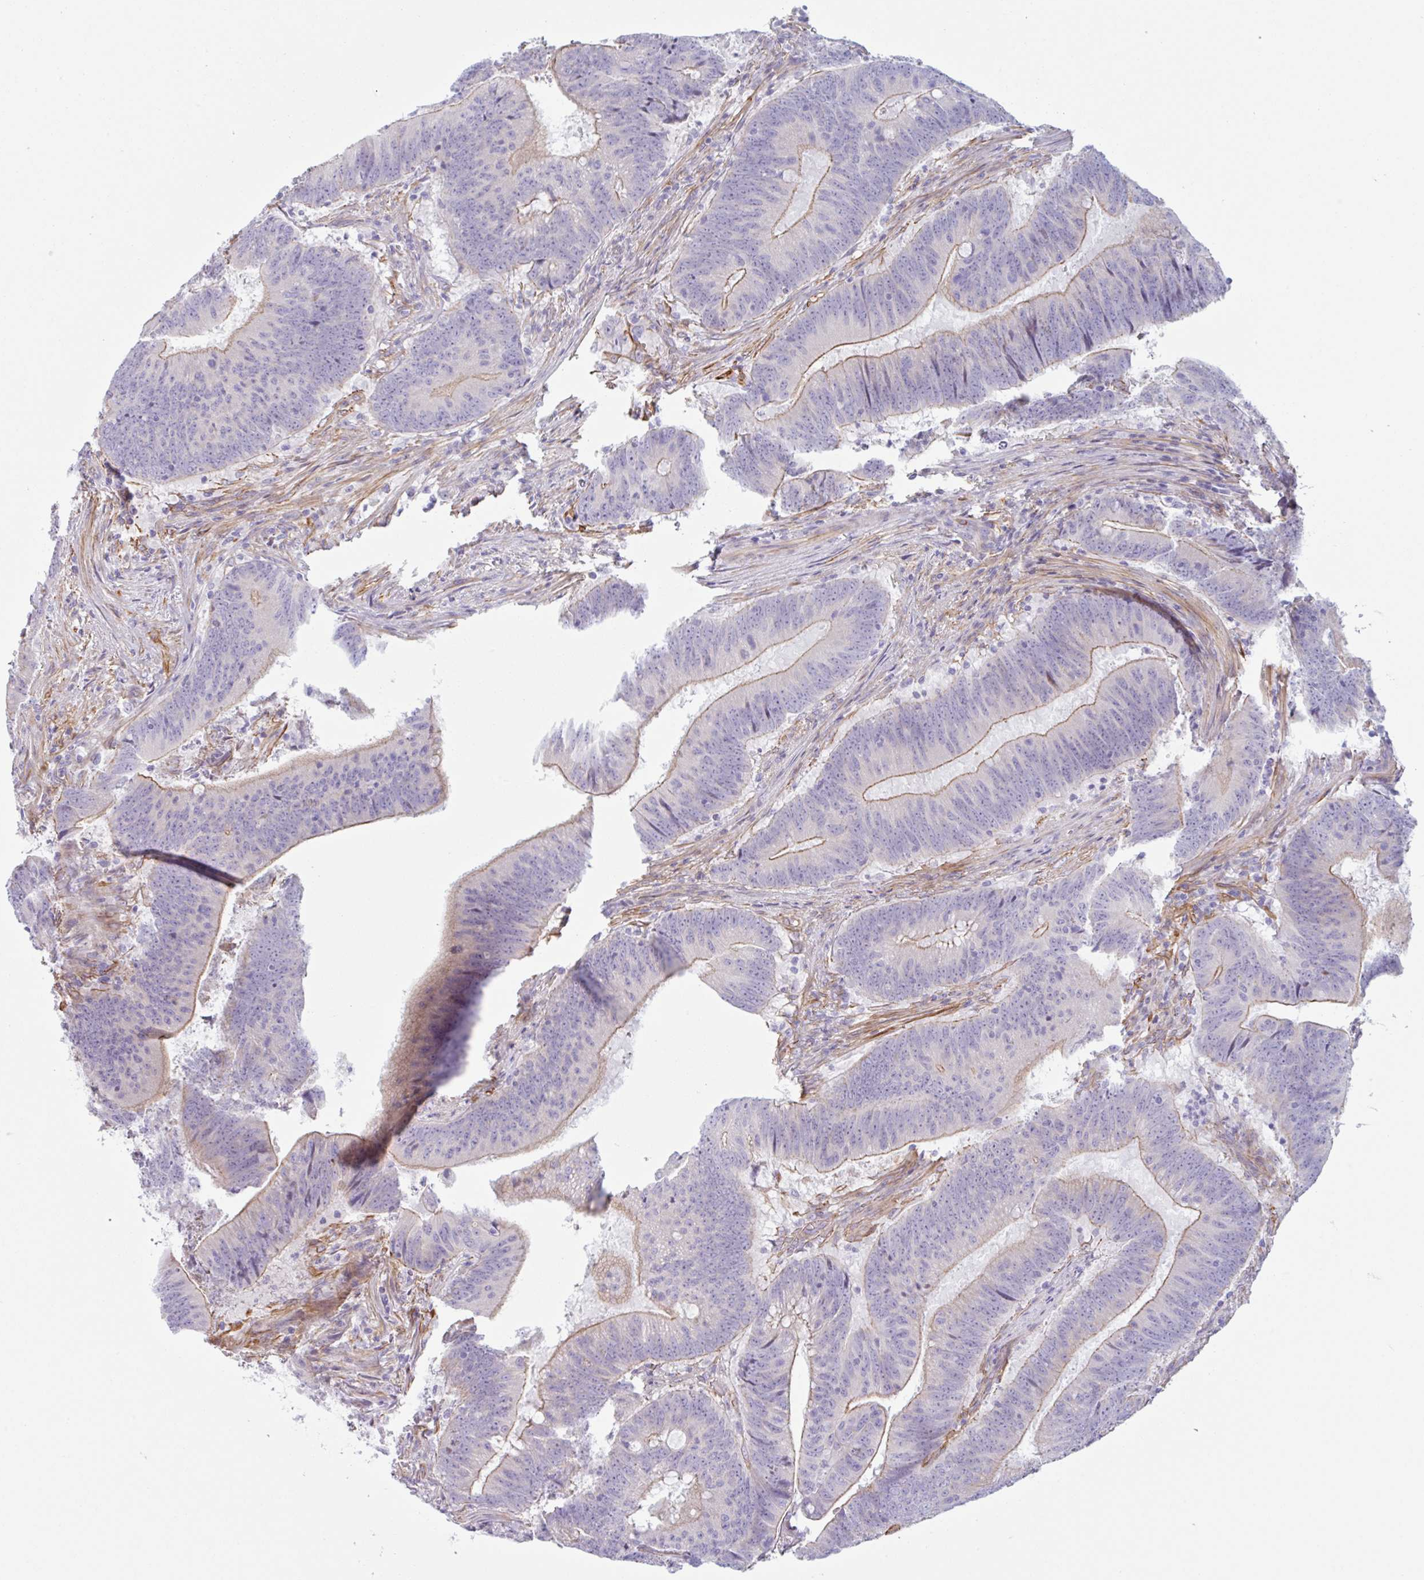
{"staining": {"intensity": "moderate", "quantity": "<25%", "location": "cytoplasmic/membranous"}, "tissue": "colorectal cancer", "cell_type": "Tumor cells", "image_type": "cancer", "snomed": [{"axis": "morphology", "description": "Adenocarcinoma, NOS"}, {"axis": "topography", "description": "Colon"}], "caption": "Moderate cytoplasmic/membranous expression for a protein is present in approximately <25% of tumor cells of adenocarcinoma (colorectal) using immunohistochemistry (IHC).", "gene": "MYH10", "patient": {"sex": "female", "age": 87}}